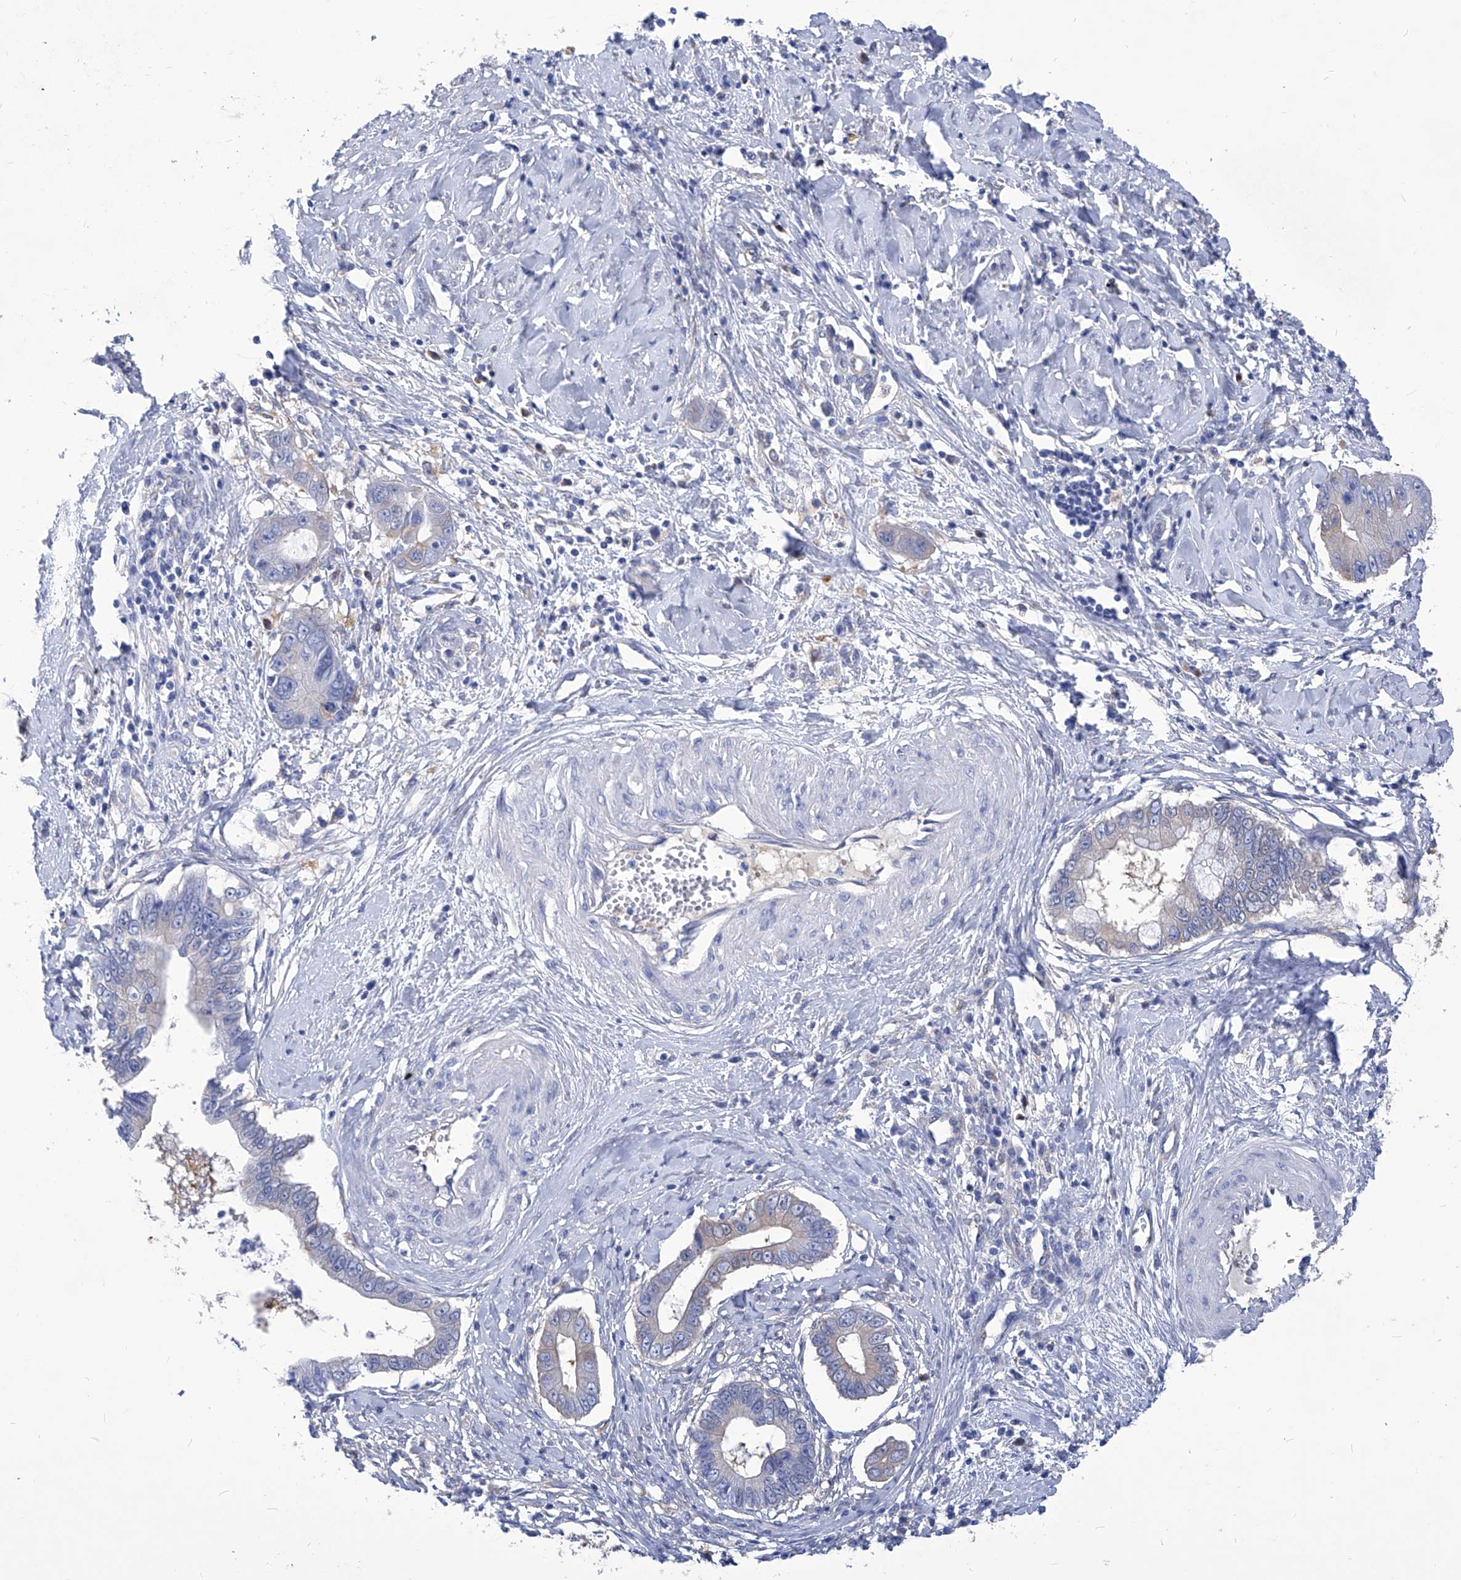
{"staining": {"intensity": "negative", "quantity": "none", "location": "none"}, "tissue": "cervical cancer", "cell_type": "Tumor cells", "image_type": "cancer", "snomed": [{"axis": "morphology", "description": "Adenocarcinoma, NOS"}, {"axis": "topography", "description": "Cervix"}], "caption": "DAB immunohistochemical staining of cervical cancer (adenocarcinoma) displays no significant expression in tumor cells.", "gene": "XPNPEP1", "patient": {"sex": "female", "age": 44}}